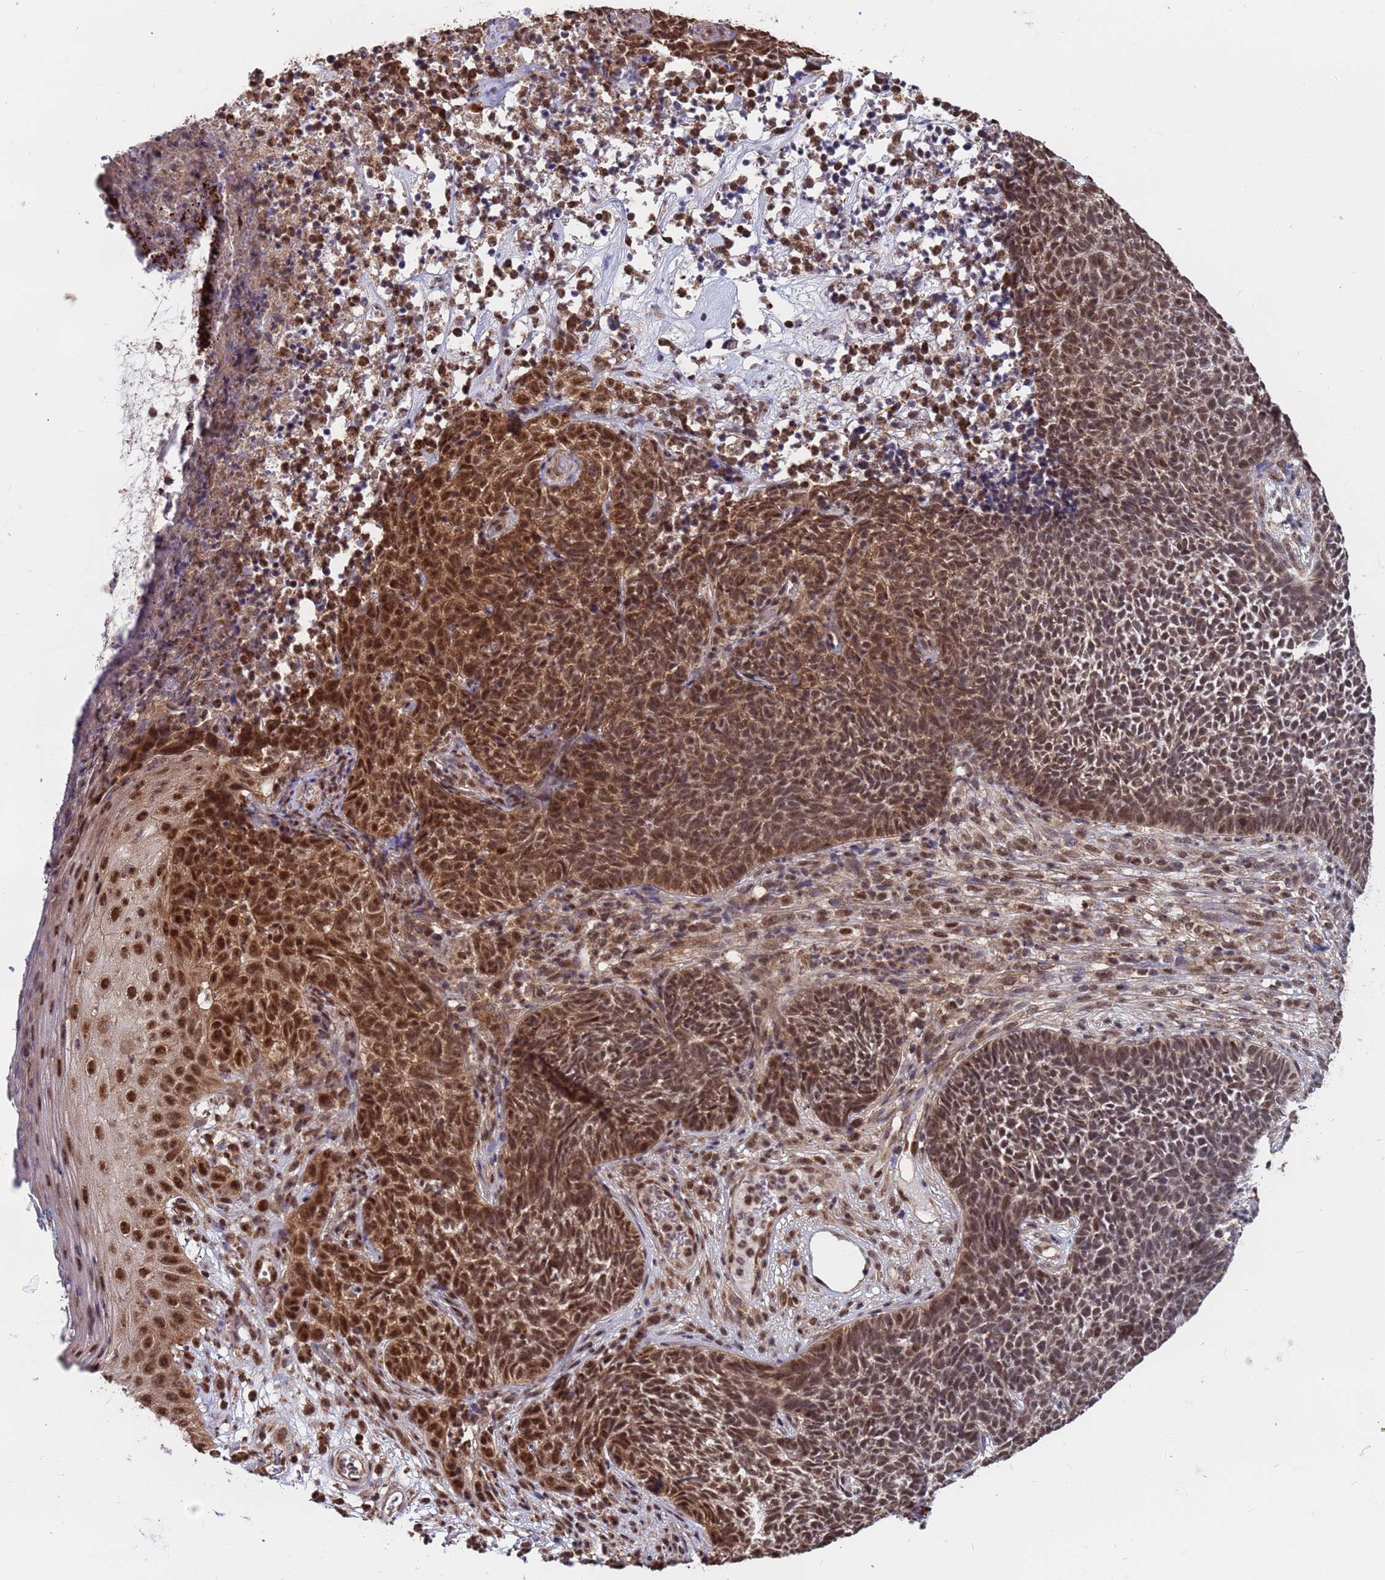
{"staining": {"intensity": "moderate", "quantity": ">75%", "location": "cytoplasmic/membranous,nuclear"}, "tissue": "skin cancer", "cell_type": "Tumor cells", "image_type": "cancer", "snomed": [{"axis": "morphology", "description": "Basal cell carcinoma"}, {"axis": "topography", "description": "Skin"}], "caption": "Protein positivity by IHC exhibits moderate cytoplasmic/membranous and nuclear expression in about >75% of tumor cells in skin cancer (basal cell carcinoma).", "gene": "DENND2B", "patient": {"sex": "female", "age": 84}}